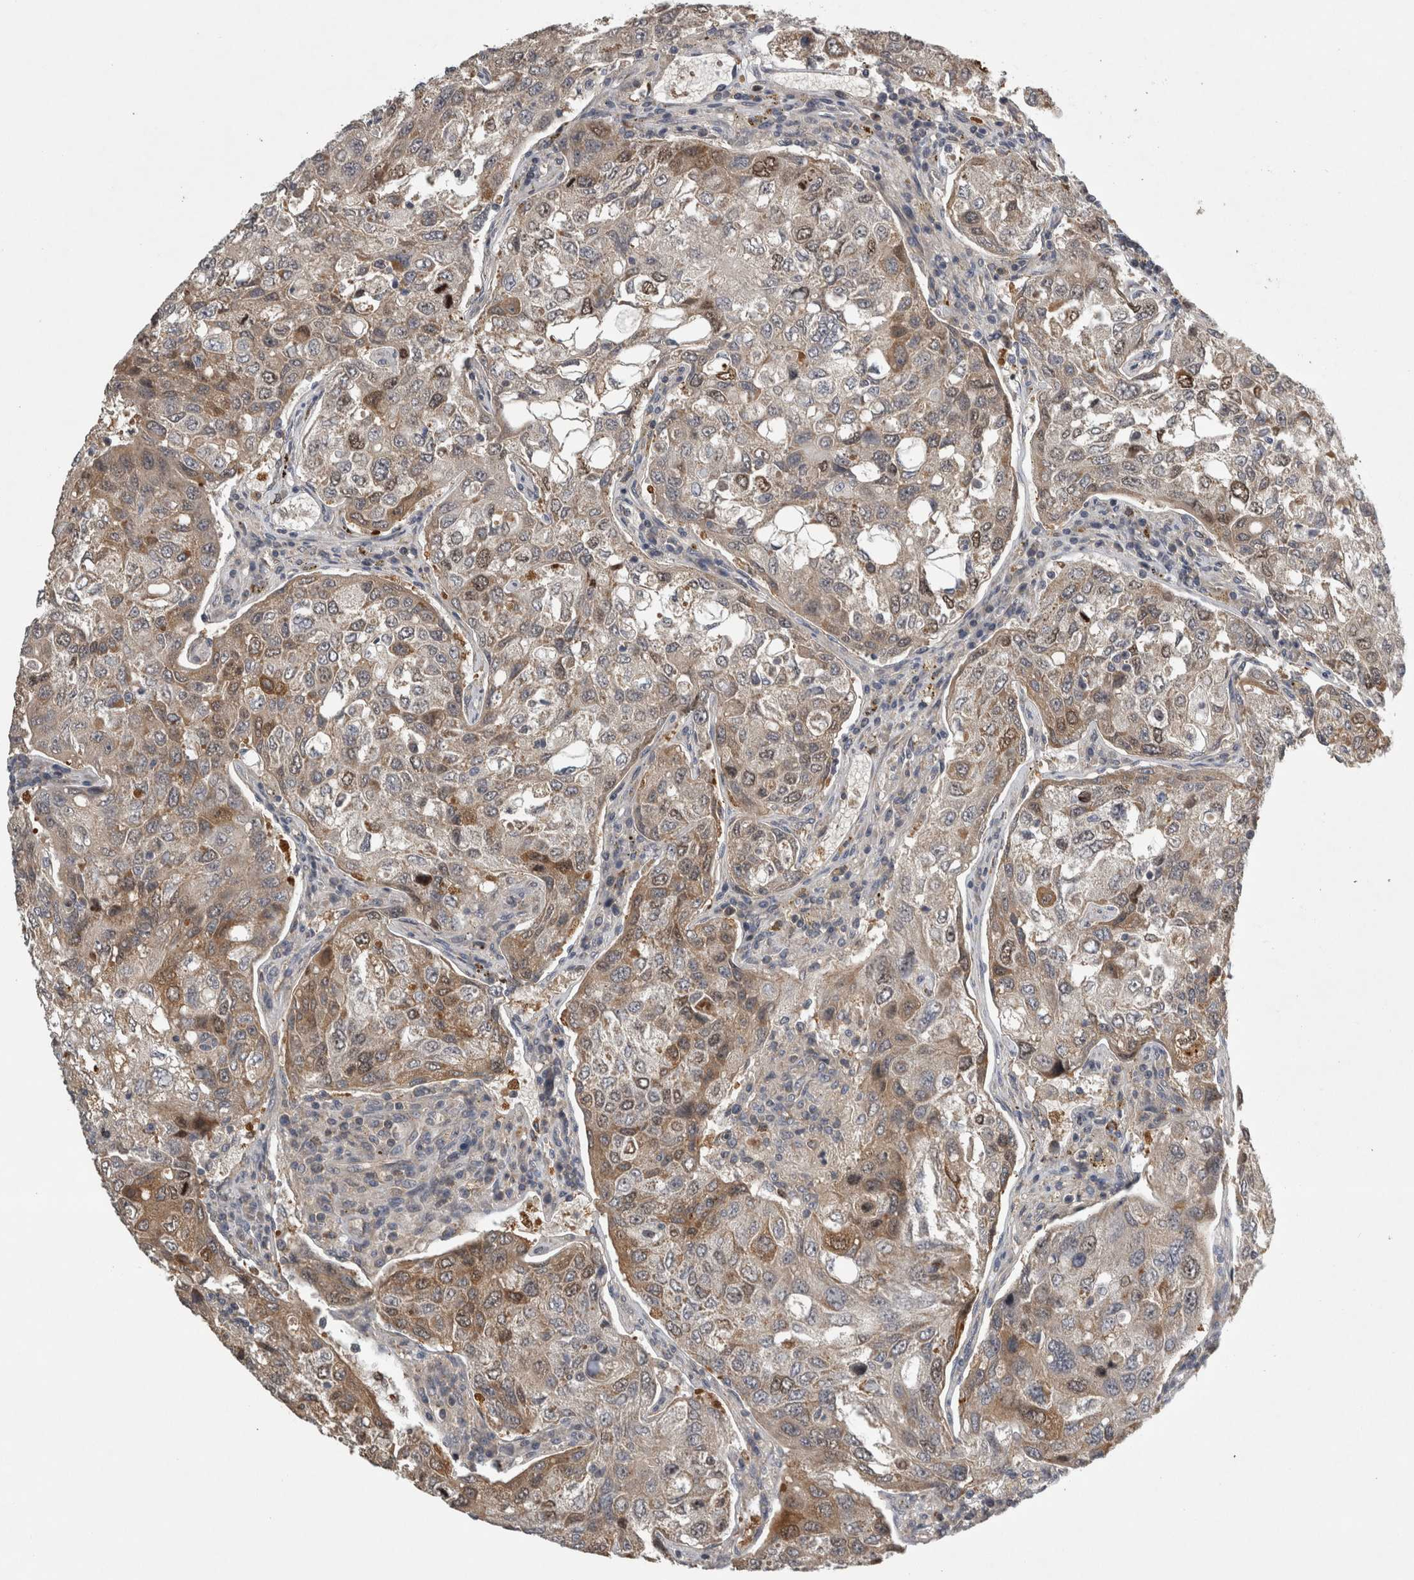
{"staining": {"intensity": "moderate", "quantity": "<25%", "location": "cytoplasmic/membranous,nuclear"}, "tissue": "urothelial cancer", "cell_type": "Tumor cells", "image_type": "cancer", "snomed": [{"axis": "morphology", "description": "Urothelial carcinoma, High grade"}, {"axis": "topography", "description": "Lymph node"}, {"axis": "topography", "description": "Urinary bladder"}], "caption": "Immunohistochemistry of urothelial carcinoma (high-grade) exhibits low levels of moderate cytoplasmic/membranous and nuclear expression in approximately <25% of tumor cells.", "gene": "TRMT61B", "patient": {"sex": "male", "age": 51}}